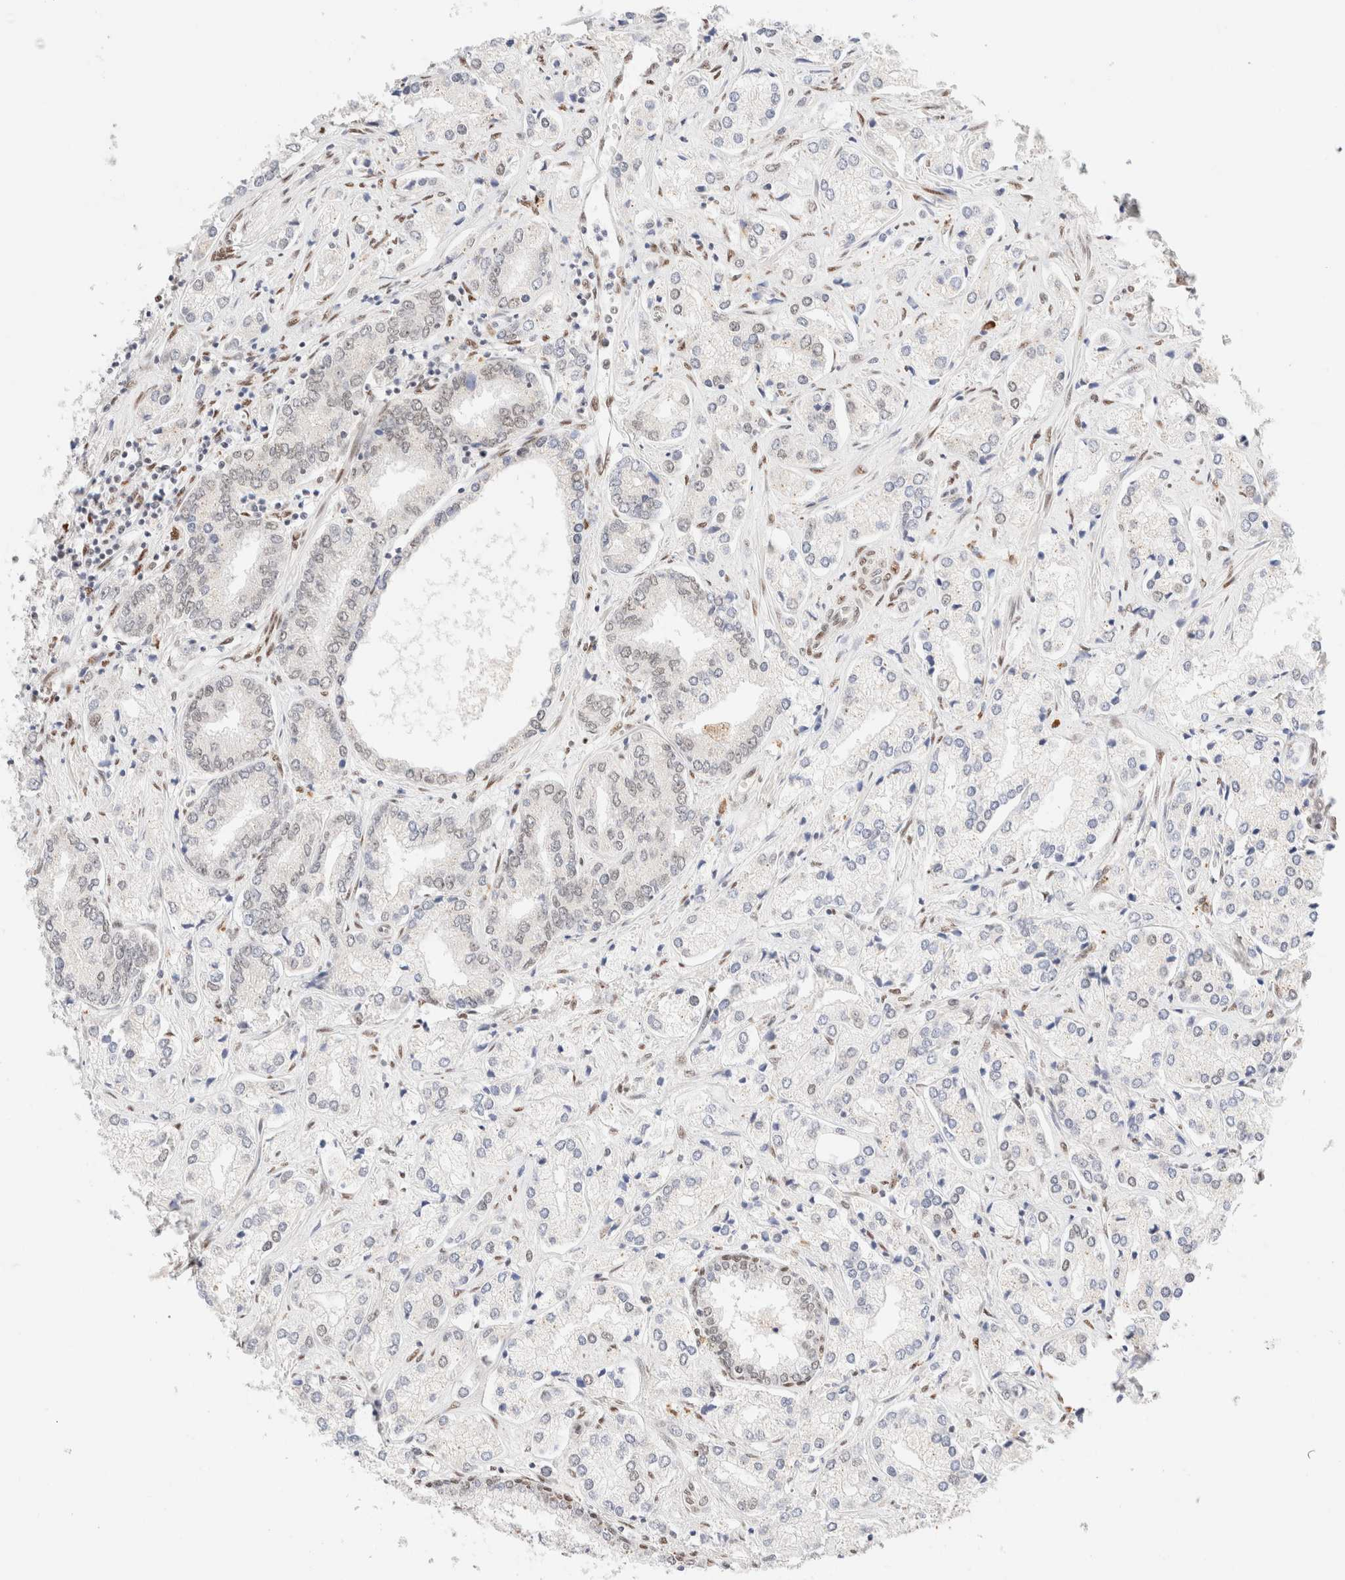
{"staining": {"intensity": "negative", "quantity": "none", "location": "none"}, "tissue": "prostate cancer", "cell_type": "Tumor cells", "image_type": "cancer", "snomed": [{"axis": "morphology", "description": "Adenocarcinoma, High grade"}, {"axis": "topography", "description": "Prostate"}], "caption": "The photomicrograph displays no significant staining in tumor cells of high-grade adenocarcinoma (prostate).", "gene": "CIC", "patient": {"sex": "male", "age": 66}}